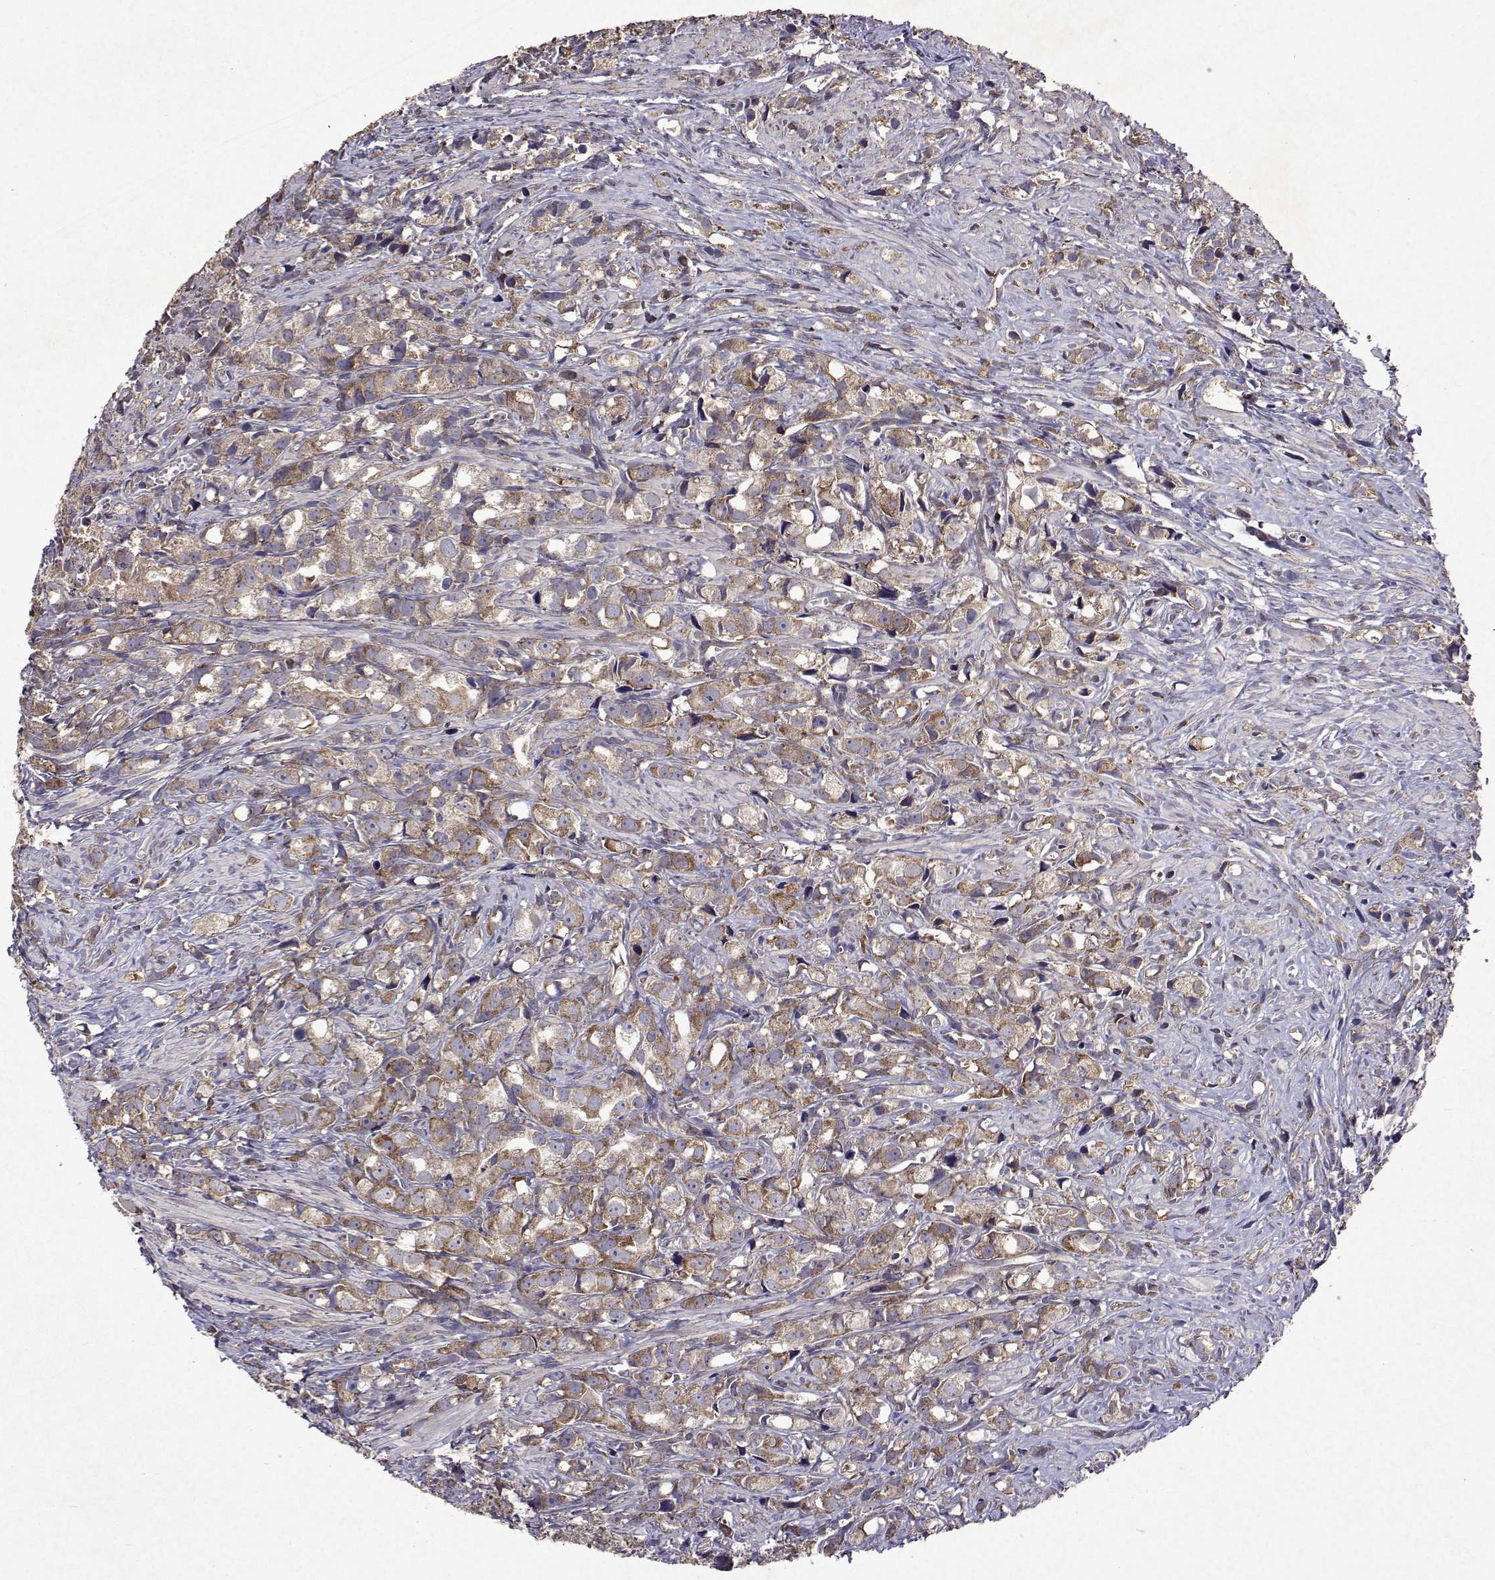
{"staining": {"intensity": "moderate", "quantity": ">75%", "location": "cytoplasmic/membranous"}, "tissue": "prostate cancer", "cell_type": "Tumor cells", "image_type": "cancer", "snomed": [{"axis": "morphology", "description": "Adenocarcinoma, High grade"}, {"axis": "topography", "description": "Prostate"}], "caption": "Immunohistochemical staining of prostate high-grade adenocarcinoma exhibits medium levels of moderate cytoplasmic/membranous positivity in about >75% of tumor cells.", "gene": "TARBP2", "patient": {"sex": "male", "age": 75}}